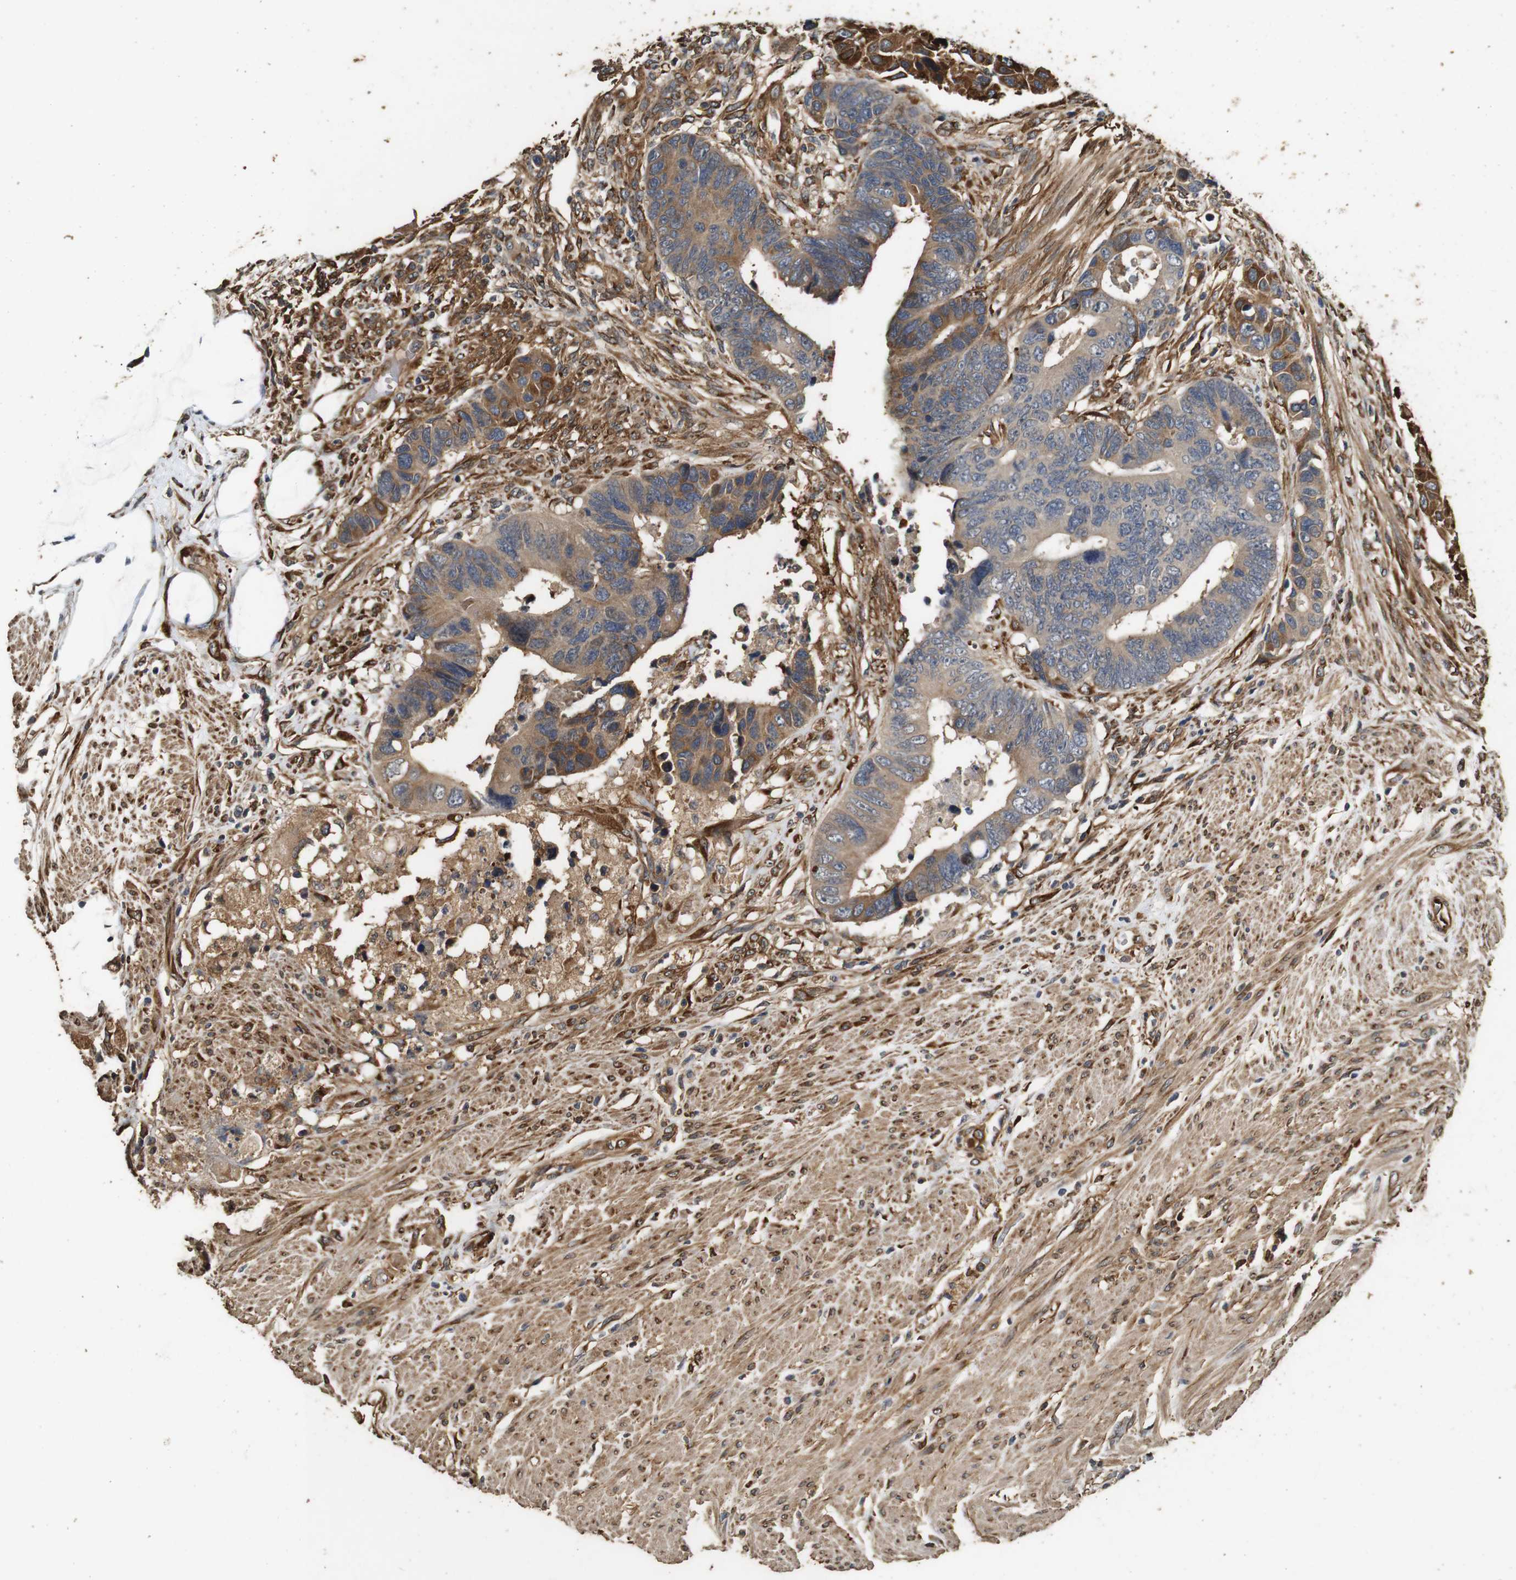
{"staining": {"intensity": "moderate", "quantity": ">75%", "location": "cytoplasmic/membranous"}, "tissue": "colorectal cancer", "cell_type": "Tumor cells", "image_type": "cancer", "snomed": [{"axis": "morphology", "description": "Adenocarcinoma, NOS"}, {"axis": "topography", "description": "Rectum"}], "caption": "An image of colorectal cancer stained for a protein exhibits moderate cytoplasmic/membranous brown staining in tumor cells. (DAB (3,3'-diaminobenzidine) IHC, brown staining for protein, blue staining for nuclei).", "gene": "CNPY4", "patient": {"sex": "male", "age": 51}}